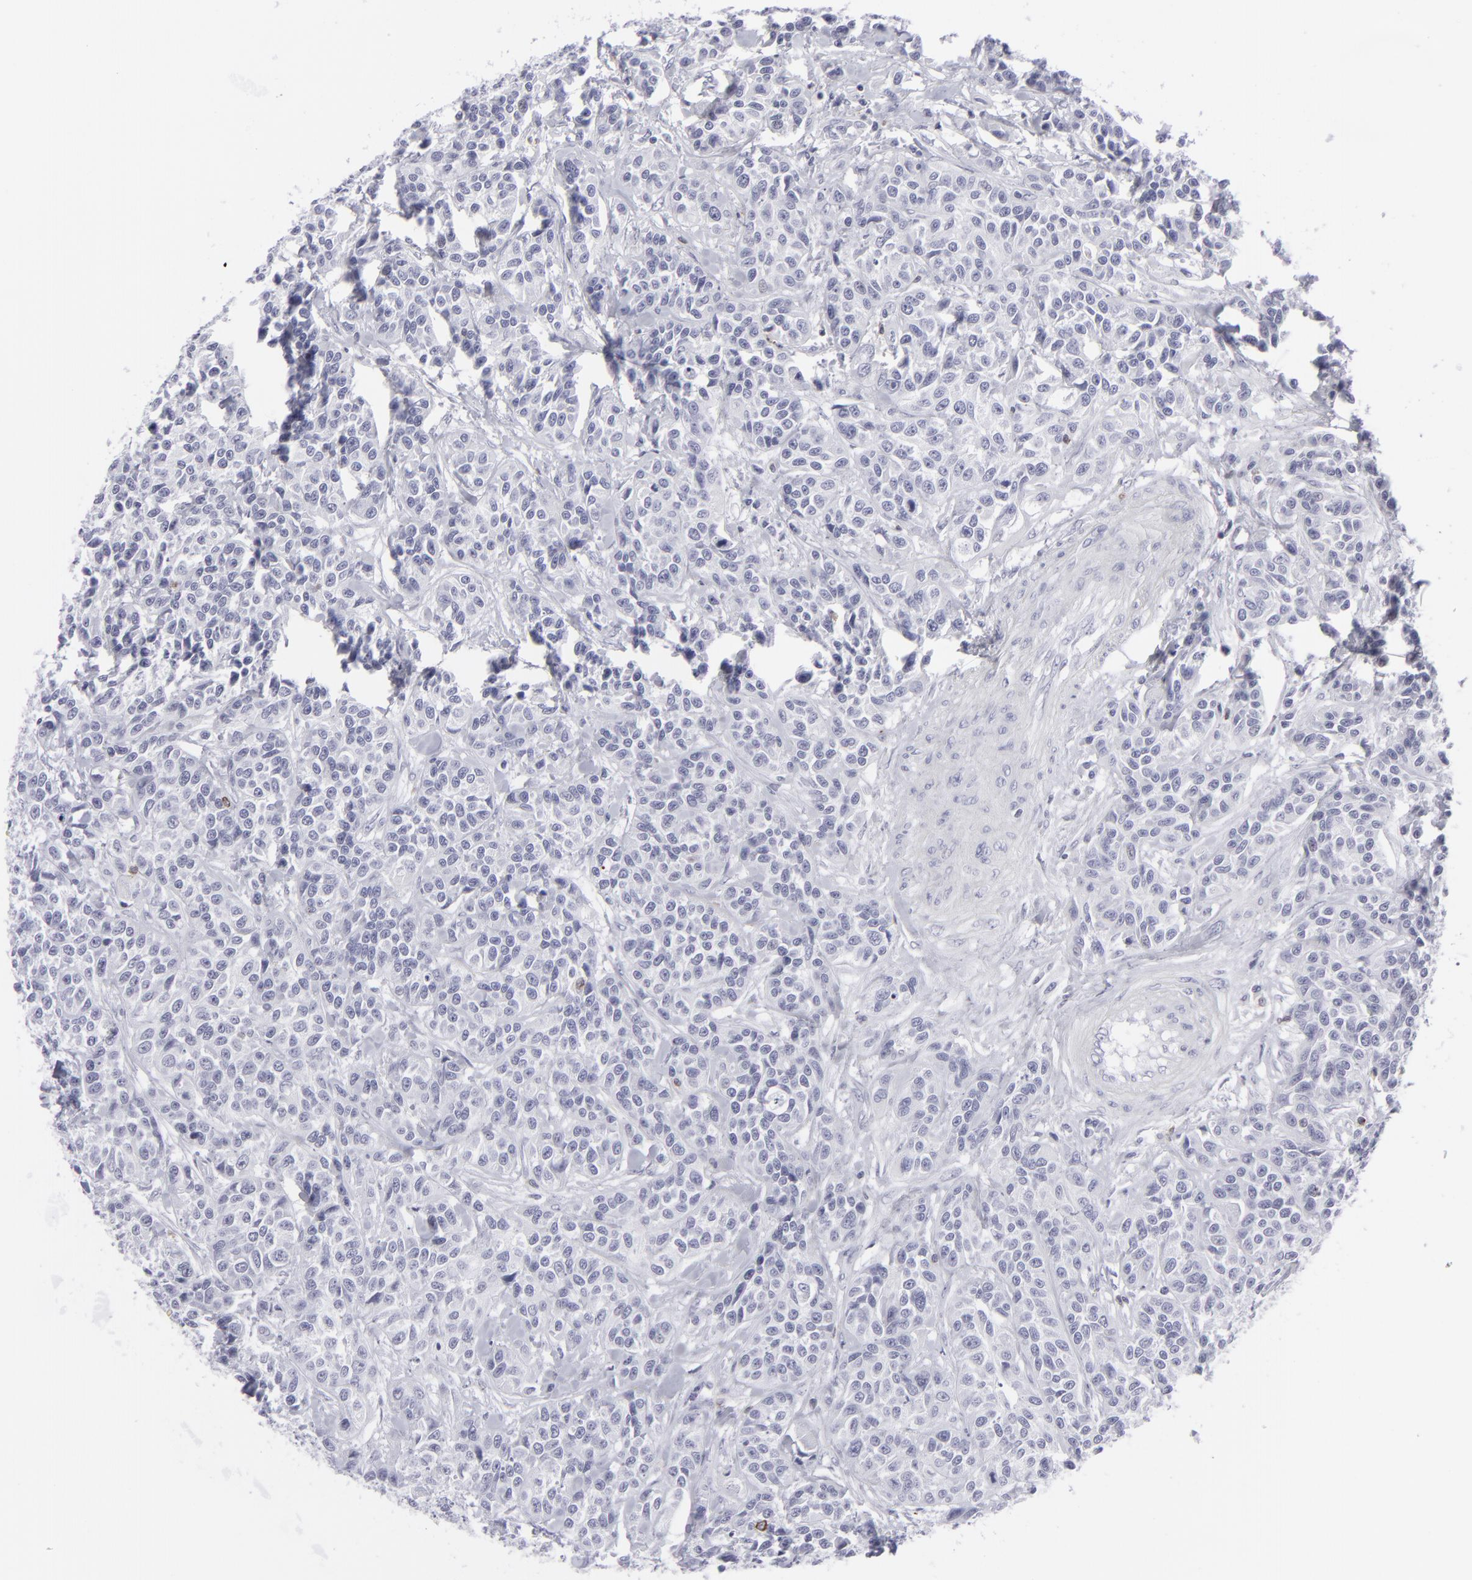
{"staining": {"intensity": "negative", "quantity": "none", "location": "none"}, "tissue": "urothelial cancer", "cell_type": "Tumor cells", "image_type": "cancer", "snomed": [{"axis": "morphology", "description": "Urothelial carcinoma, High grade"}, {"axis": "topography", "description": "Urinary bladder"}], "caption": "A photomicrograph of human urothelial cancer is negative for staining in tumor cells.", "gene": "CD7", "patient": {"sex": "female", "age": 81}}